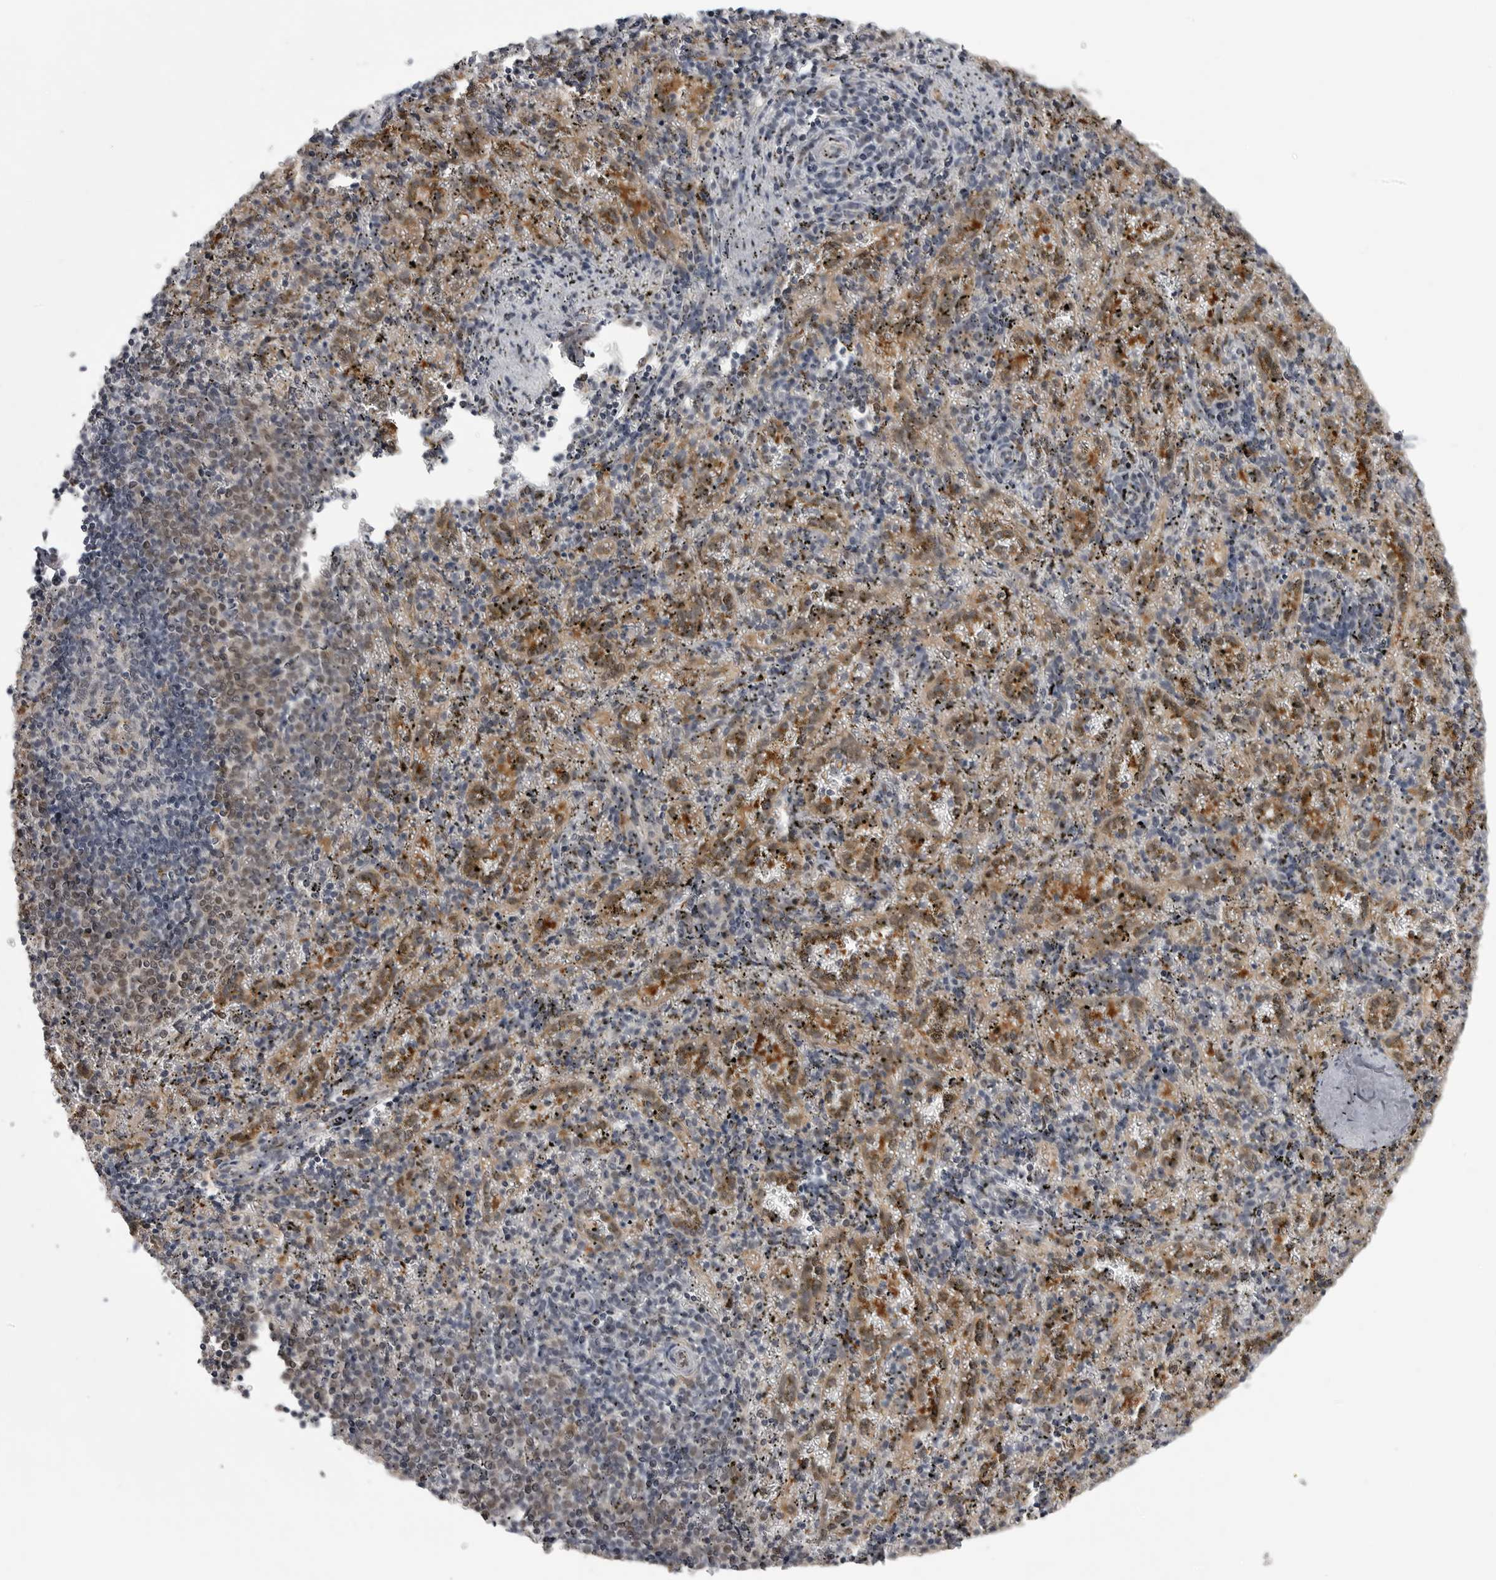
{"staining": {"intensity": "weak", "quantity": "25%-75%", "location": "cytoplasmic/membranous,nuclear"}, "tissue": "spleen", "cell_type": "Cells in red pulp", "image_type": "normal", "snomed": [{"axis": "morphology", "description": "Normal tissue, NOS"}, {"axis": "topography", "description": "Spleen"}], "caption": "An image of human spleen stained for a protein shows weak cytoplasmic/membranous,nuclear brown staining in cells in red pulp. The staining is performed using DAB brown chromogen to label protein expression. The nuclei are counter-stained blue using hematoxylin.", "gene": "PNPO", "patient": {"sex": "male", "age": 11}}